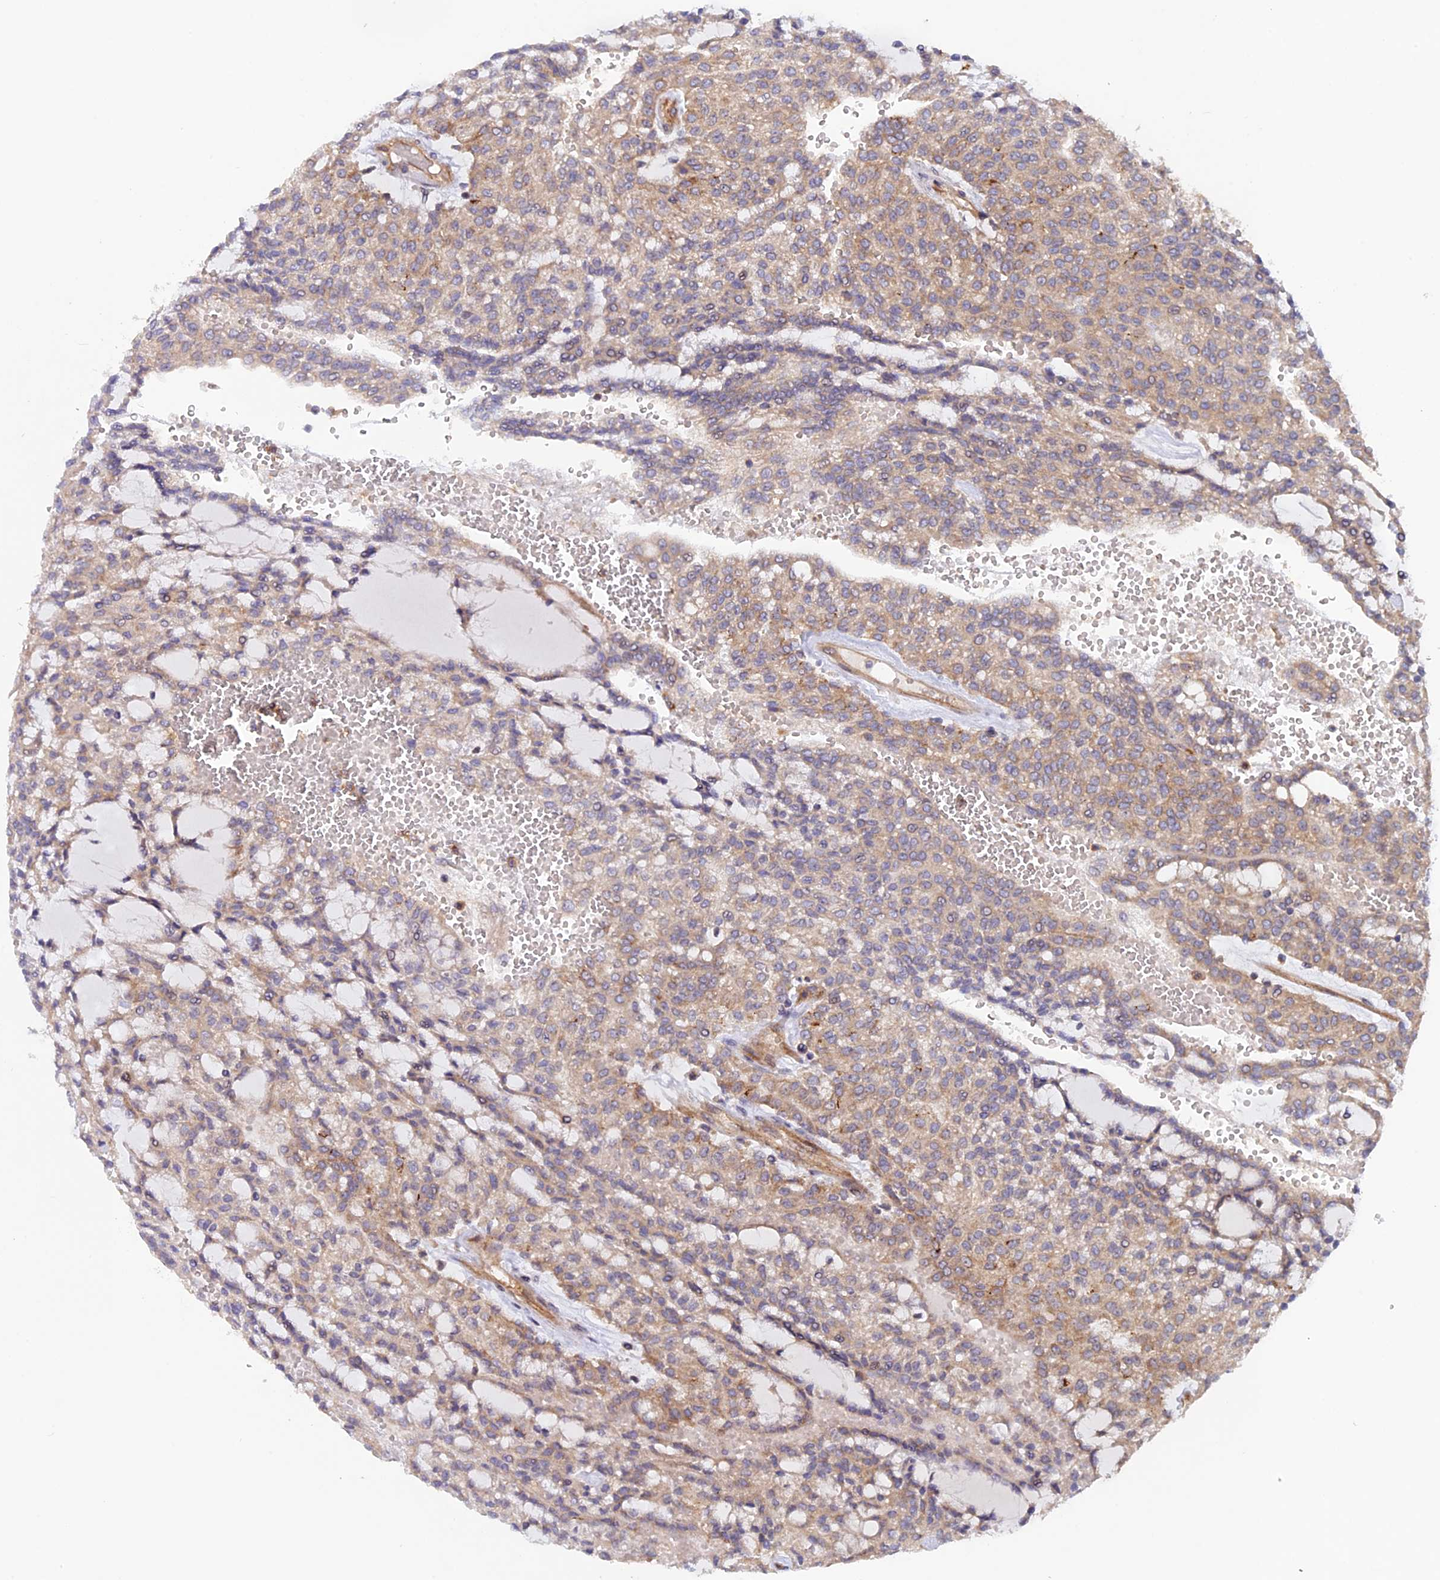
{"staining": {"intensity": "weak", "quantity": "25%-75%", "location": "cytoplasmic/membranous"}, "tissue": "renal cancer", "cell_type": "Tumor cells", "image_type": "cancer", "snomed": [{"axis": "morphology", "description": "Adenocarcinoma, NOS"}, {"axis": "topography", "description": "Kidney"}], "caption": "Weak cytoplasmic/membranous positivity for a protein is identified in about 25%-75% of tumor cells of renal cancer (adenocarcinoma) using immunohistochemistry (IHC).", "gene": "FERMT1", "patient": {"sex": "male", "age": 63}}